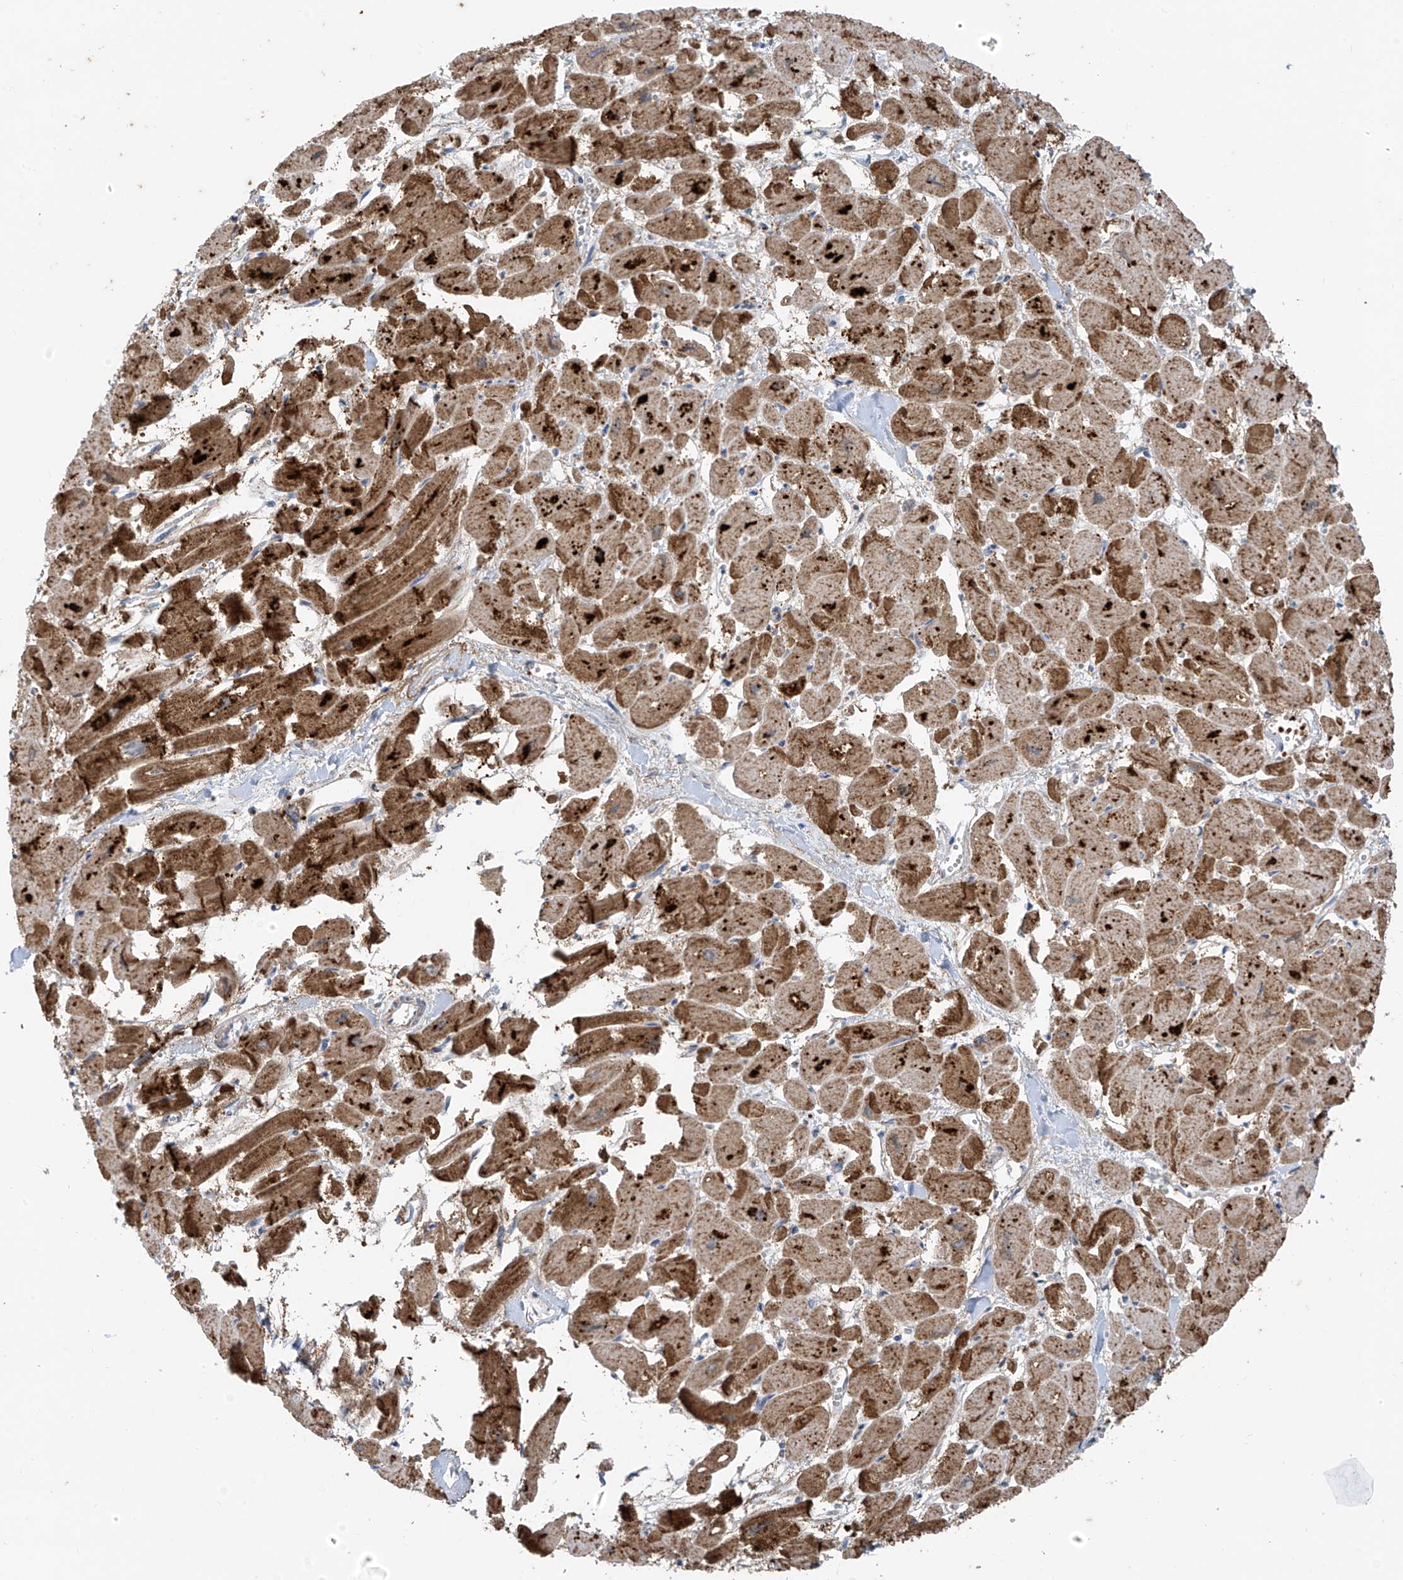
{"staining": {"intensity": "strong", "quantity": ">75%", "location": "cytoplasmic/membranous"}, "tissue": "heart muscle", "cell_type": "Cardiomyocytes", "image_type": "normal", "snomed": [{"axis": "morphology", "description": "Normal tissue, NOS"}, {"axis": "topography", "description": "Heart"}], "caption": "Cardiomyocytes exhibit high levels of strong cytoplasmic/membranous expression in approximately >75% of cells in normal heart muscle. (brown staining indicates protein expression, while blue staining denotes nuclei).", "gene": "EOMES", "patient": {"sex": "male", "age": 54}}